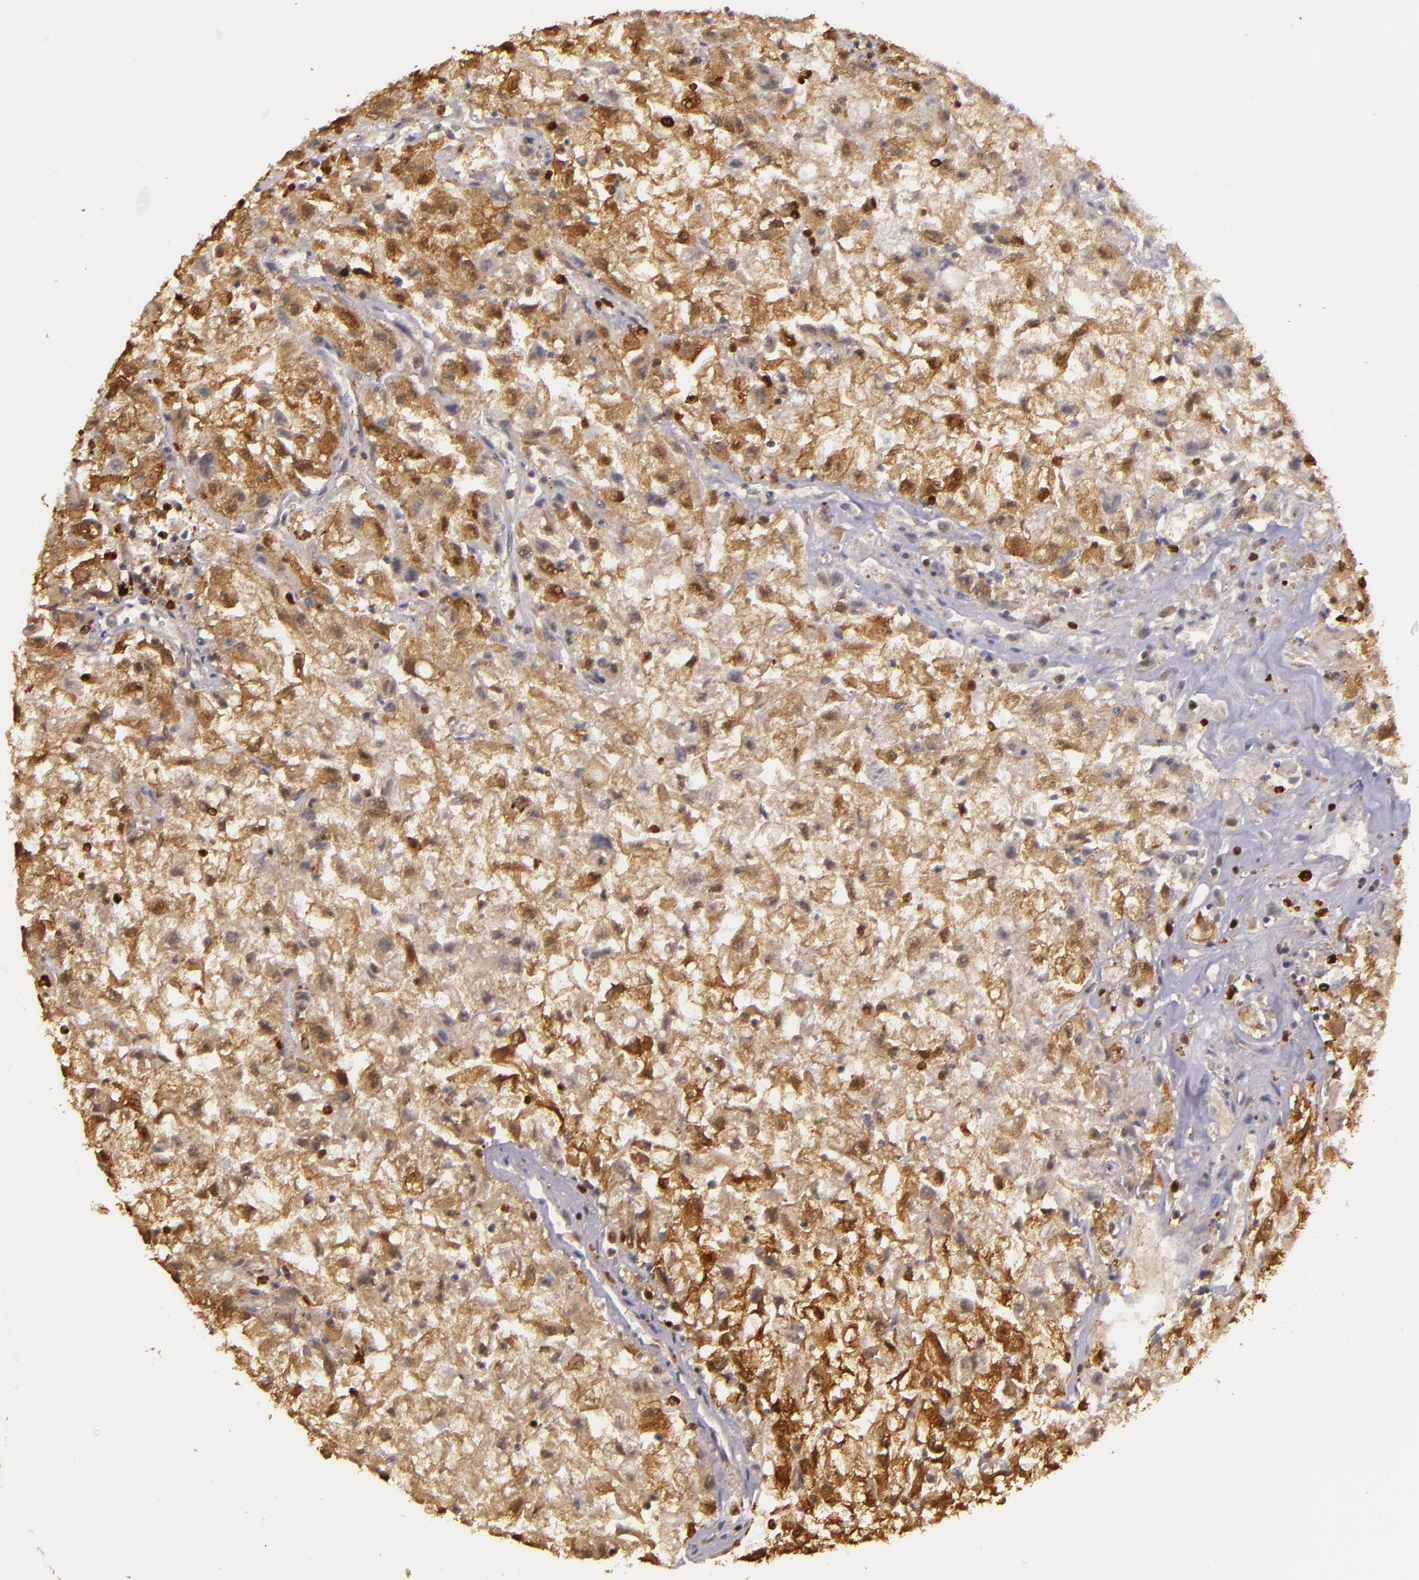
{"staining": {"intensity": "moderate", "quantity": ">75%", "location": "cytoplasmic/membranous"}, "tissue": "renal cancer", "cell_type": "Tumor cells", "image_type": "cancer", "snomed": [{"axis": "morphology", "description": "Adenocarcinoma, NOS"}, {"axis": "topography", "description": "Kidney"}], "caption": "Protein expression analysis of human renal adenocarcinoma reveals moderate cytoplasmic/membranous positivity in about >75% of tumor cells.", "gene": "SLC9A3R1", "patient": {"sex": "male", "age": 59}}